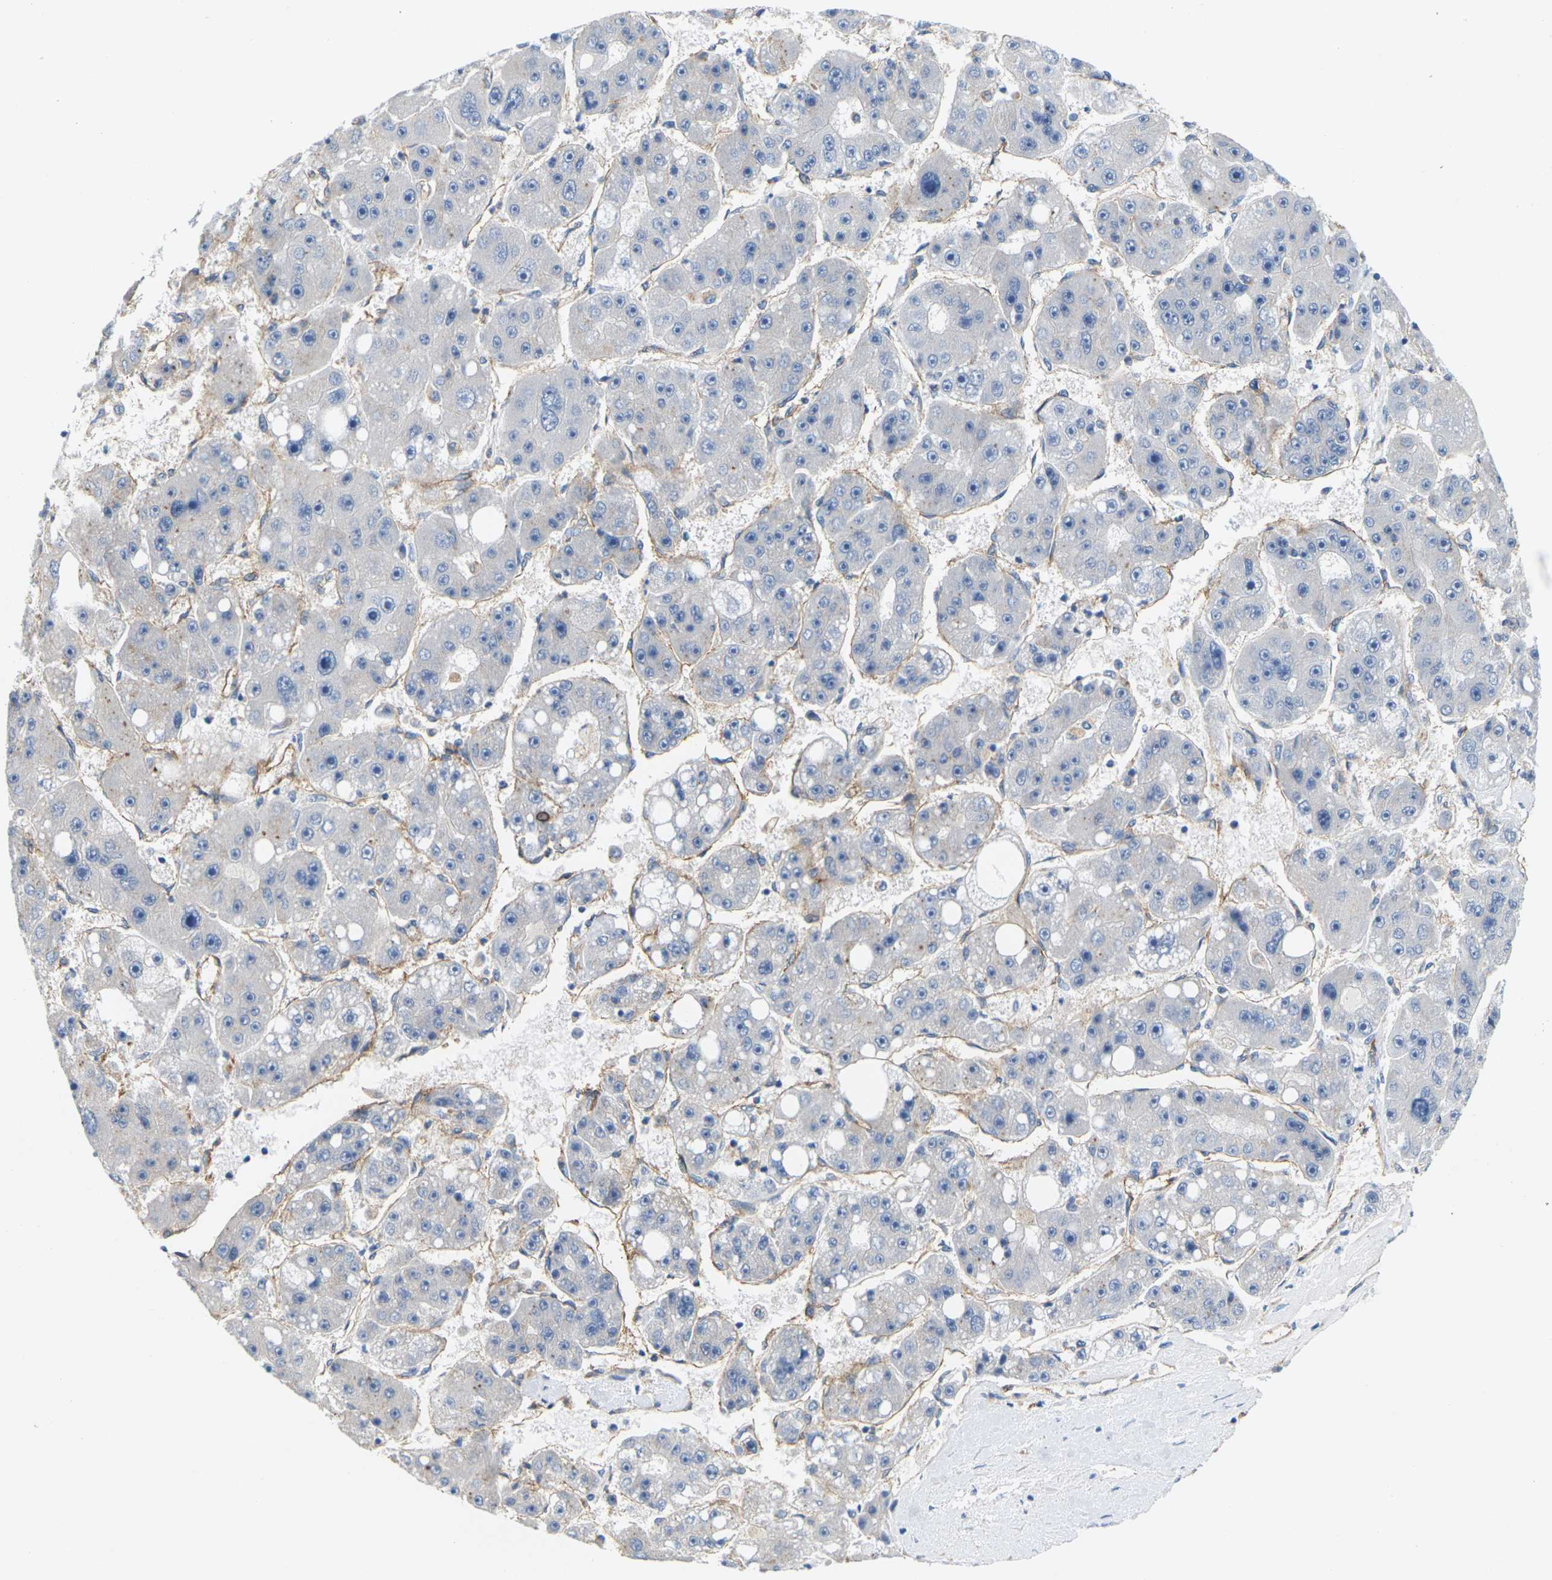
{"staining": {"intensity": "negative", "quantity": "none", "location": "none"}, "tissue": "liver cancer", "cell_type": "Tumor cells", "image_type": "cancer", "snomed": [{"axis": "morphology", "description": "Carcinoma, Hepatocellular, NOS"}, {"axis": "topography", "description": "Liver"}], "caption": "There is no significant staining in tumor cells of liver cancer (hepatocellular carcinoma).", "gene": "ITGA5", "patient": {"sex": "female", "age": 61}}